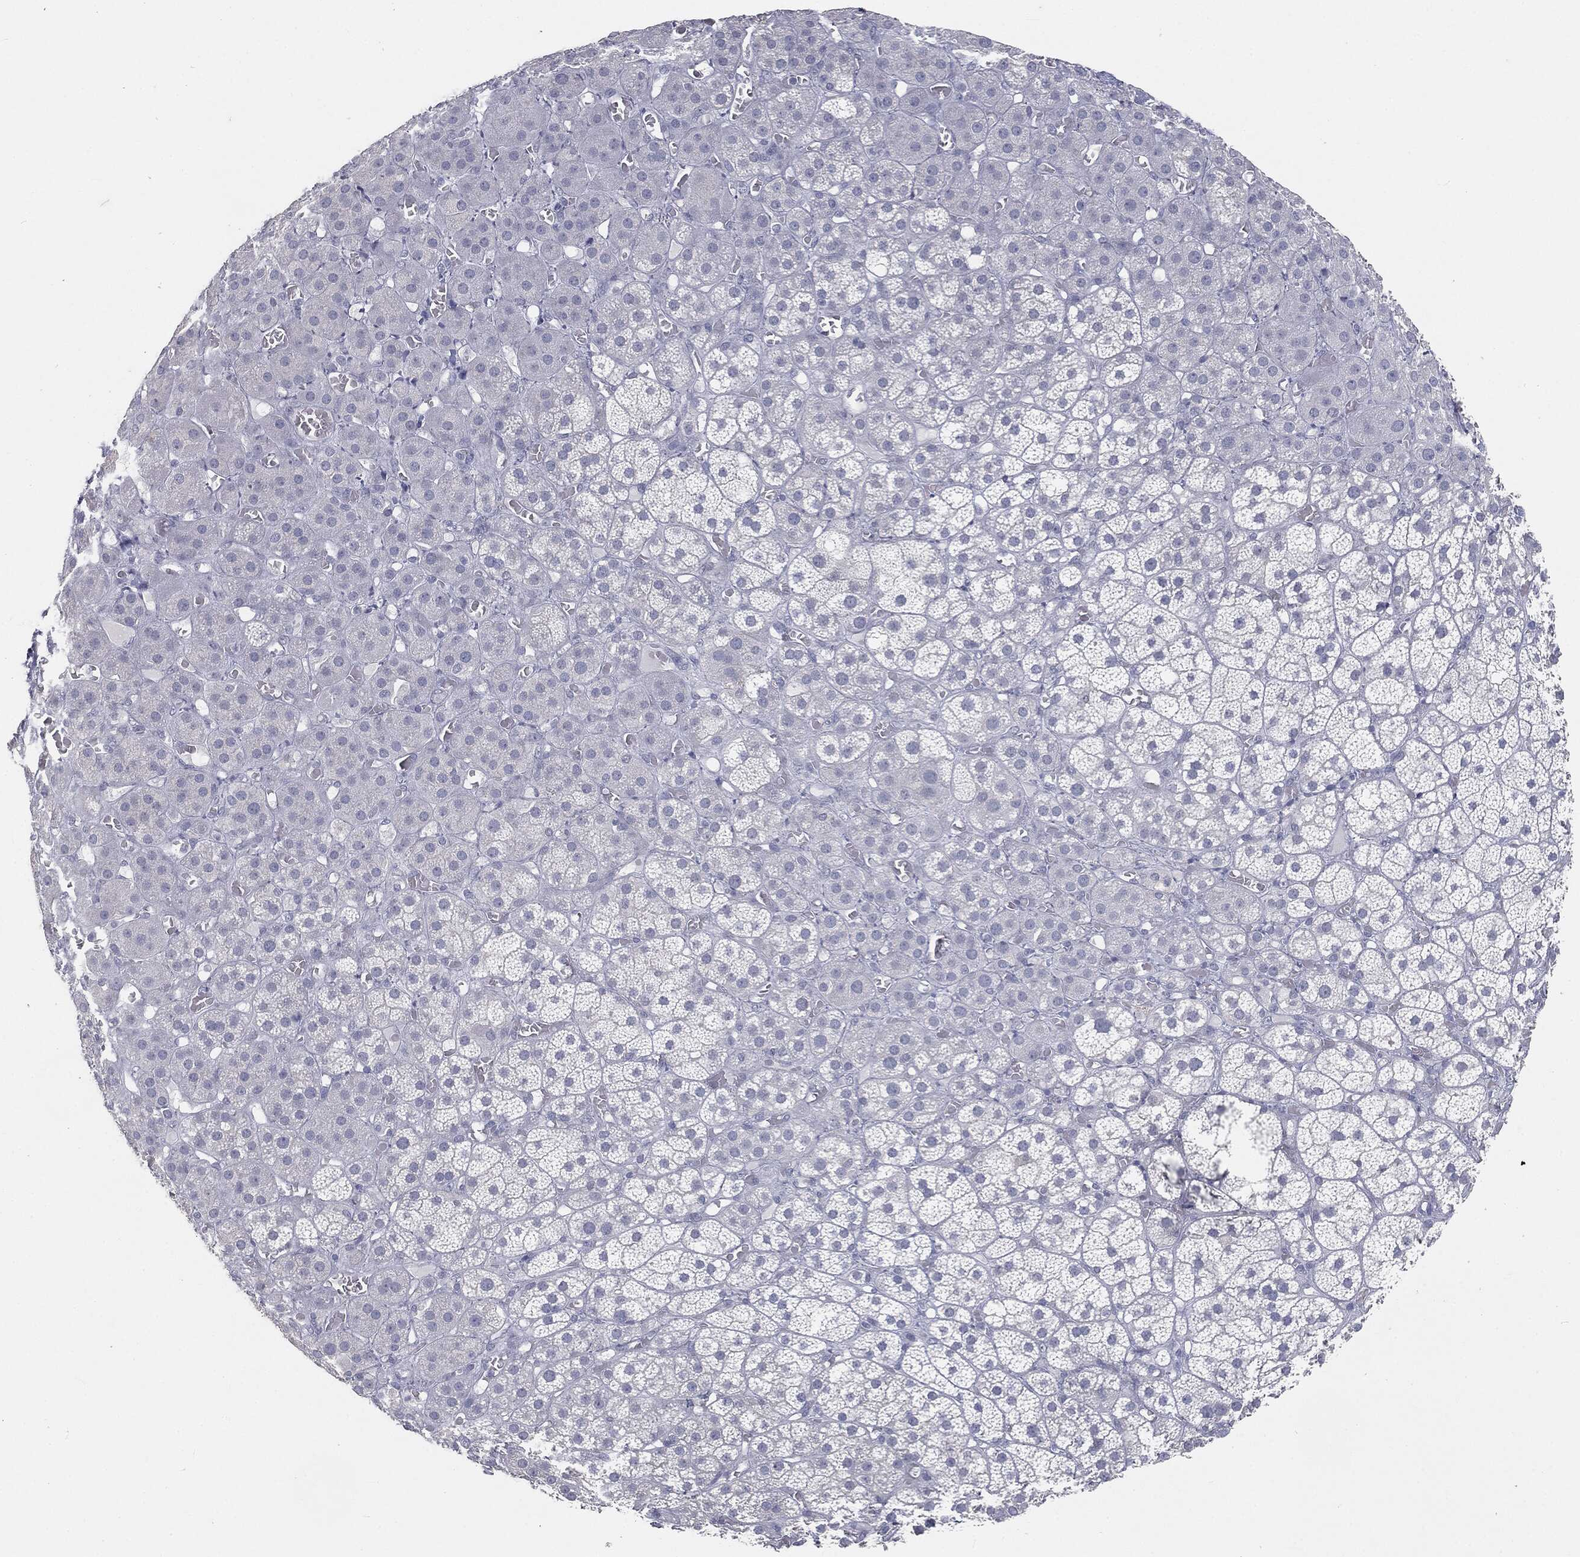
{"staining": {"intensity": "negative", "quantity": "none", "location": "none"}, "tissue": "adrenal gland", "cell_type": "Glandular cells", "image_type": "normal", "snomed": [{"axis": "morphology", "description": "Normal tissue, NOS"}, {"axis": "topography", "description": "Adrenal gland"}], "caption": "Immunohistochemistry image of benign human adrenal gland stained for a protein (brown), which displays no positivity in glandular cells. Nuclei are stained in blue.", "gene": "PRAME", "patient": {"sex": "male", "age": 70}}